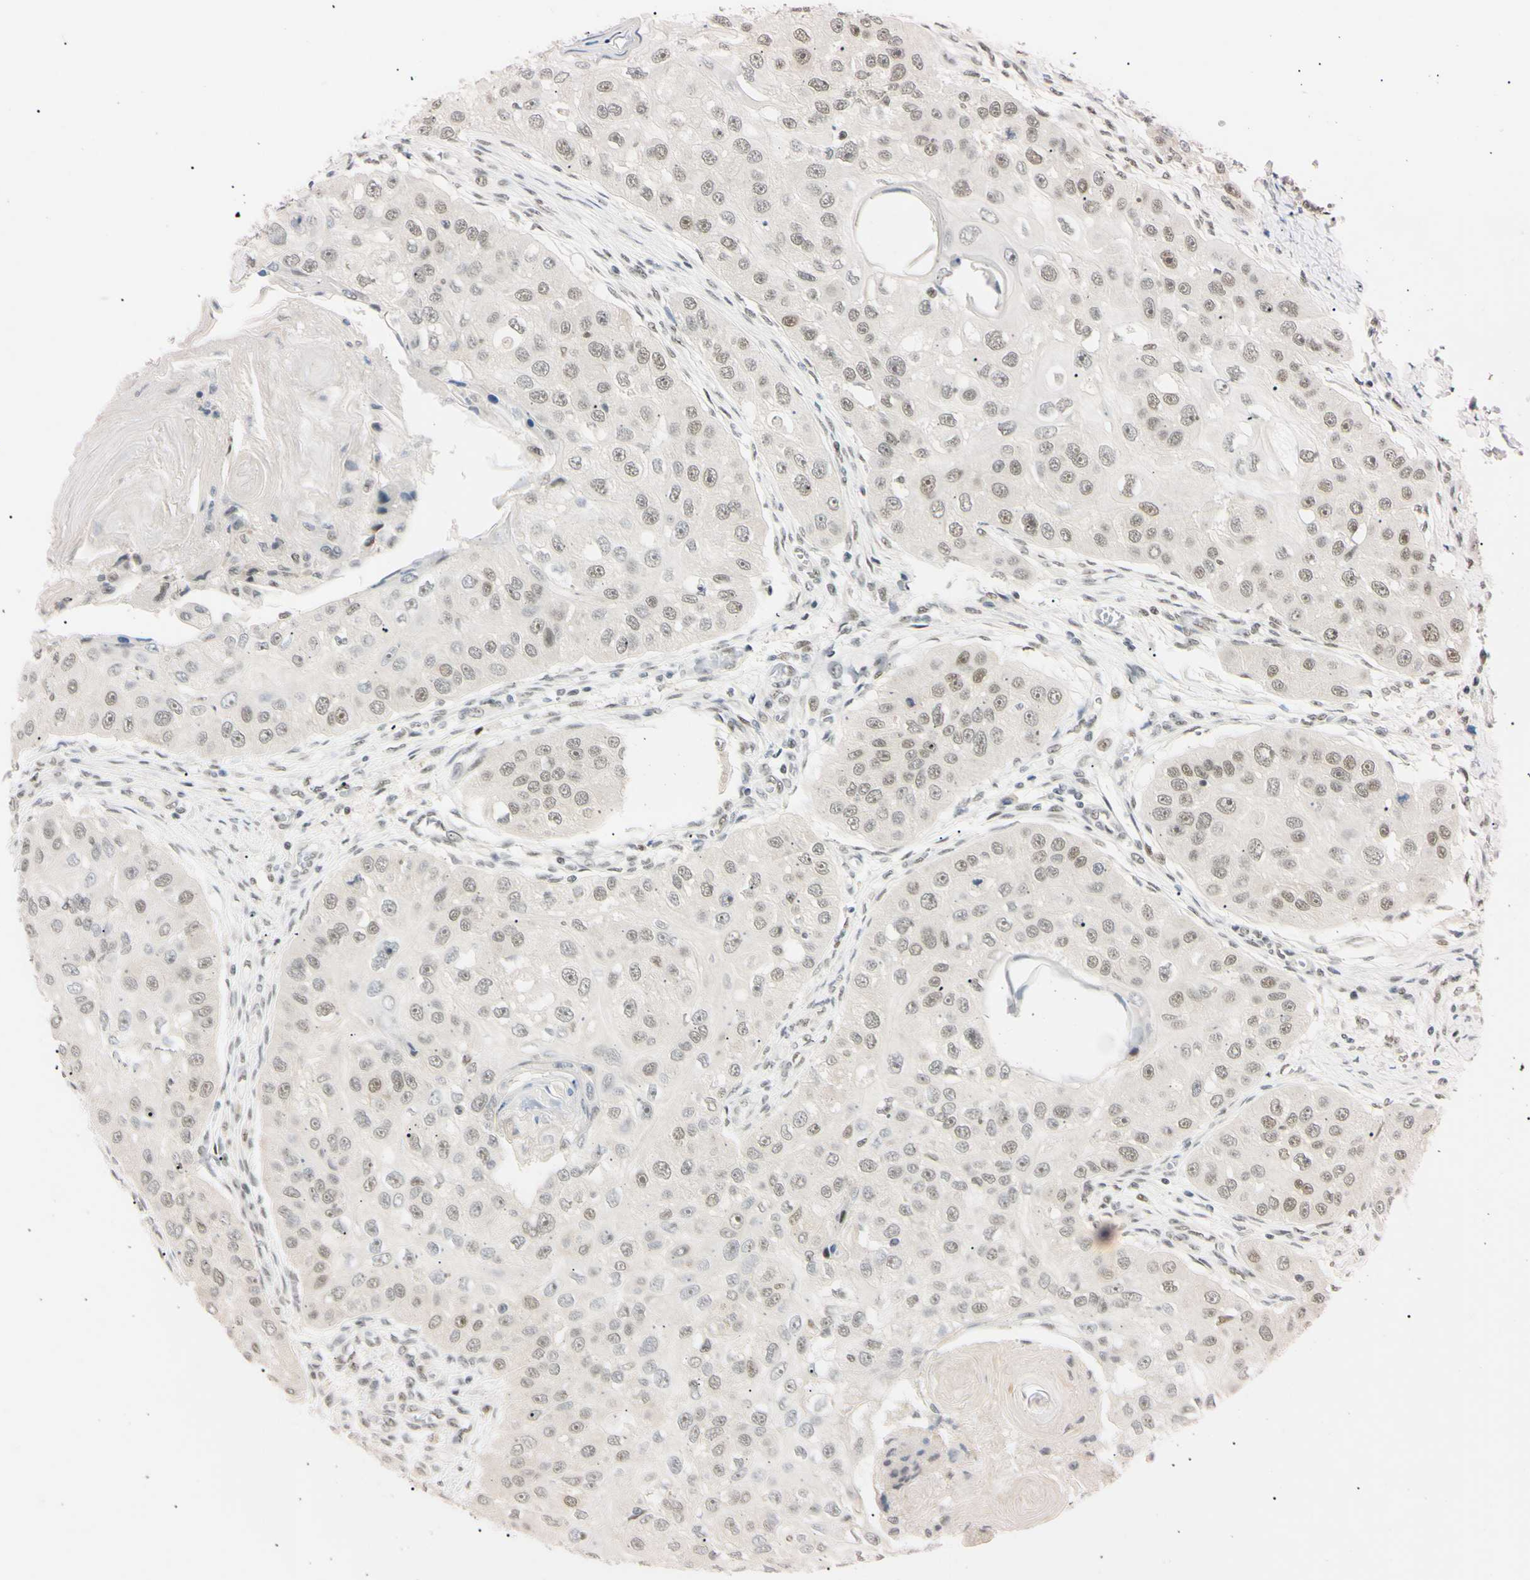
{"staining": {"intensity": "weak", "quantity": "25%-75%", "location": "nuclear"}, "tissue": "head and neck cancer", "cell_type": "Tumor cells", "image_type": "cancer", "snomed": [{"axis": "morphology", "description": "Normal tissue, NOS"}, {"axis": "morphology", "description": "Squamous cell carcinoma, NOS"}, {"axis": "topography", "description": "Skeletal muscle"}, {"axis": "topography", "description": "Head-Neck"}], "caption": "A high-resolution micrograph shows IHC staining of head and neck cancer, which exhibits weak nuclear staining in about 25%-75% of tumor cells.", "gene": "ZNF134", "patient": {"sex": "male", "age": 51}}